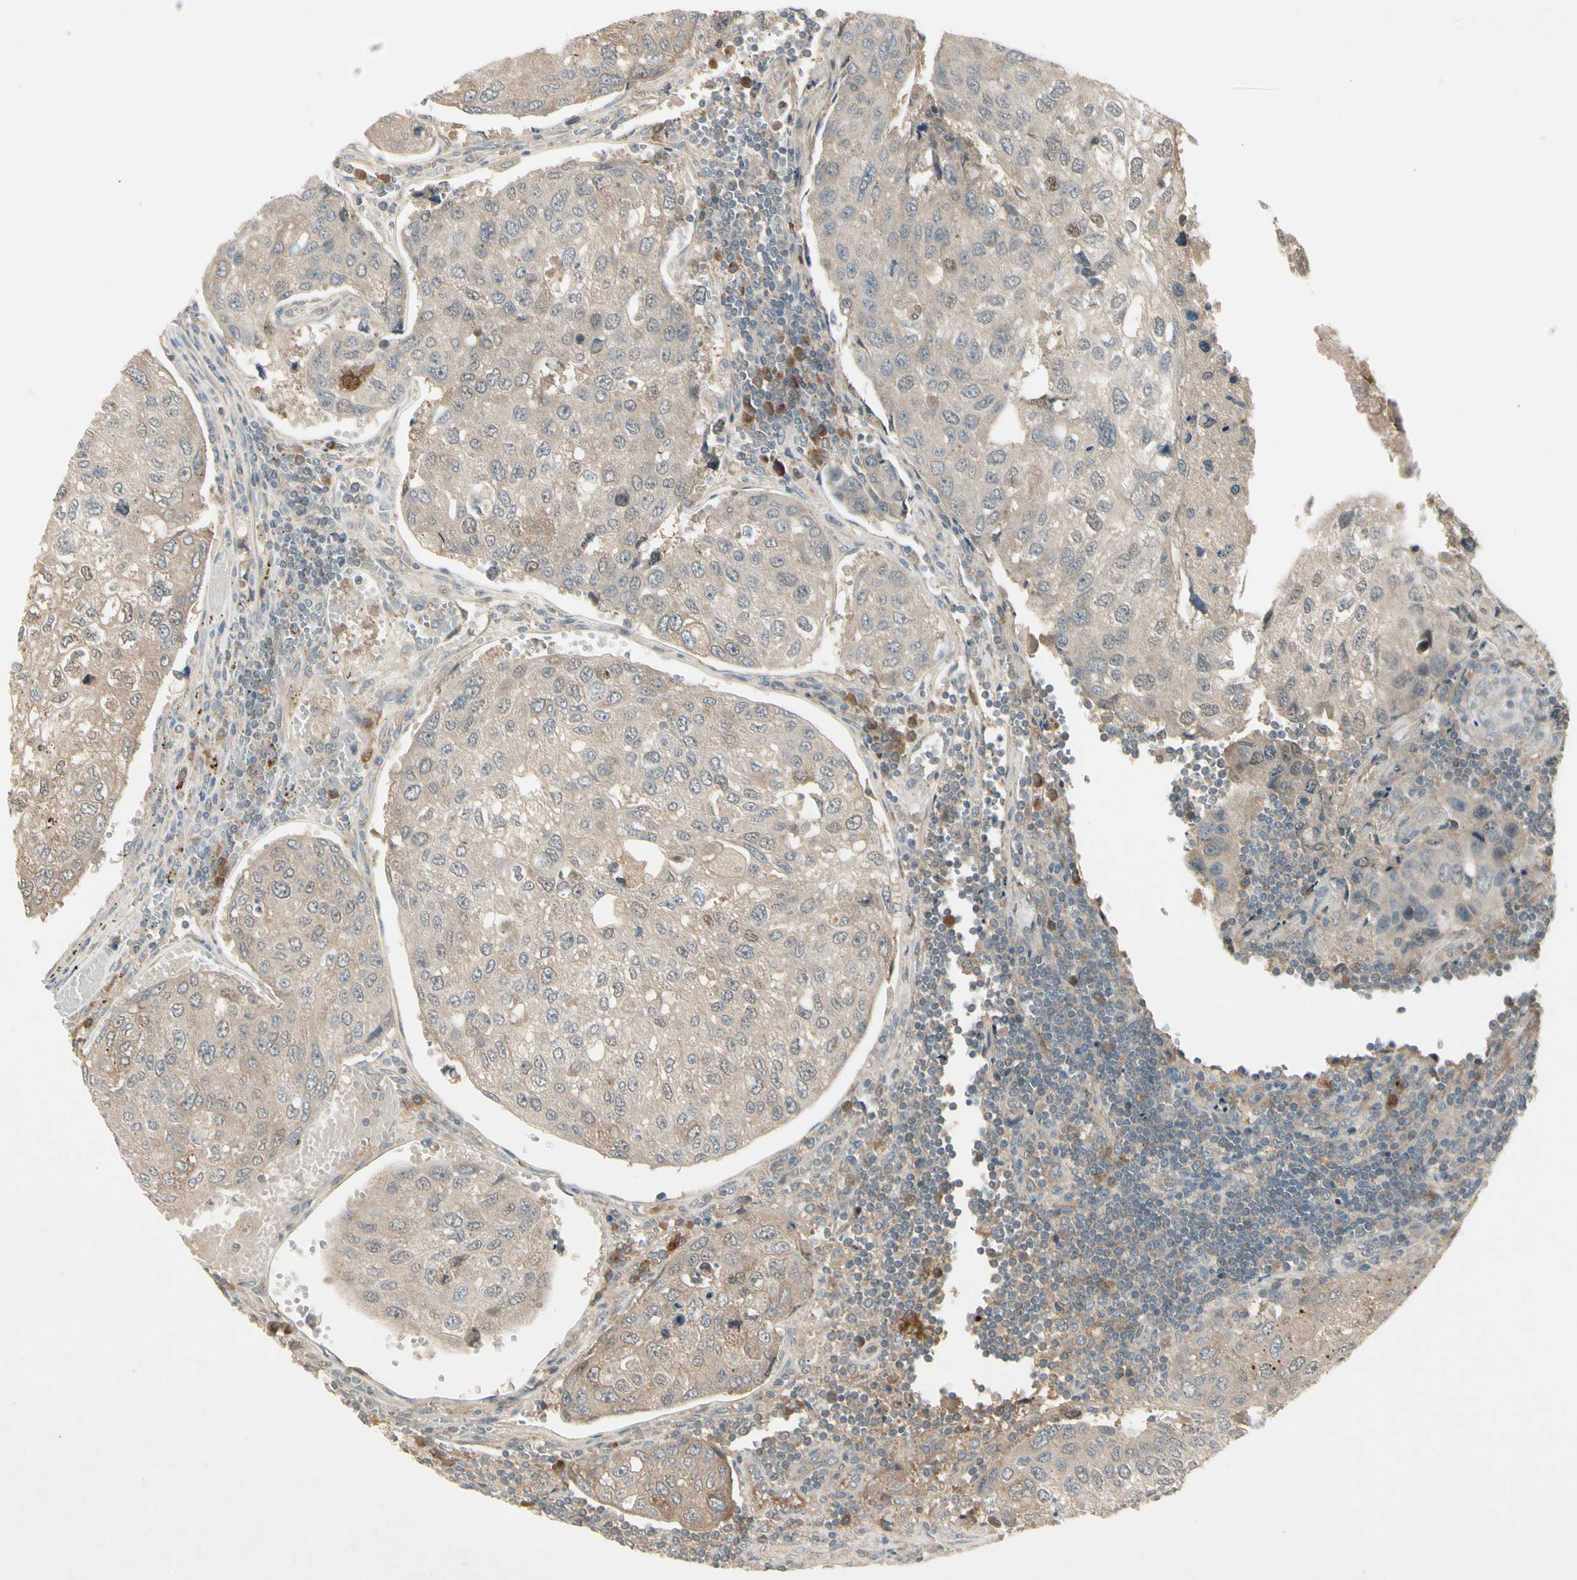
{"staining": {"intensity": "weak", "quantity": "25%-75%", "location": "cytoplasmic/membranous"}, "tissue": "urothelial cancer", "cell_type": "Tumor cells", "image_type": "cancer", "snomed": [{"axis": "morphology", "description": "Urothelial carcinoma, High grade"}, {"axis": "topography", "description": "Lymph node"}, {"axis": "topography", "description": "Urinary bladder"}], "caption": "Protein staining by immunohistochemistry reveals weak cytoplasmic/membranous staining in approximately 25%-75% of tumor cells in urothelial cancer.", "gene": "FHDC1", "patient": {"sex": "male", "age": 51}}